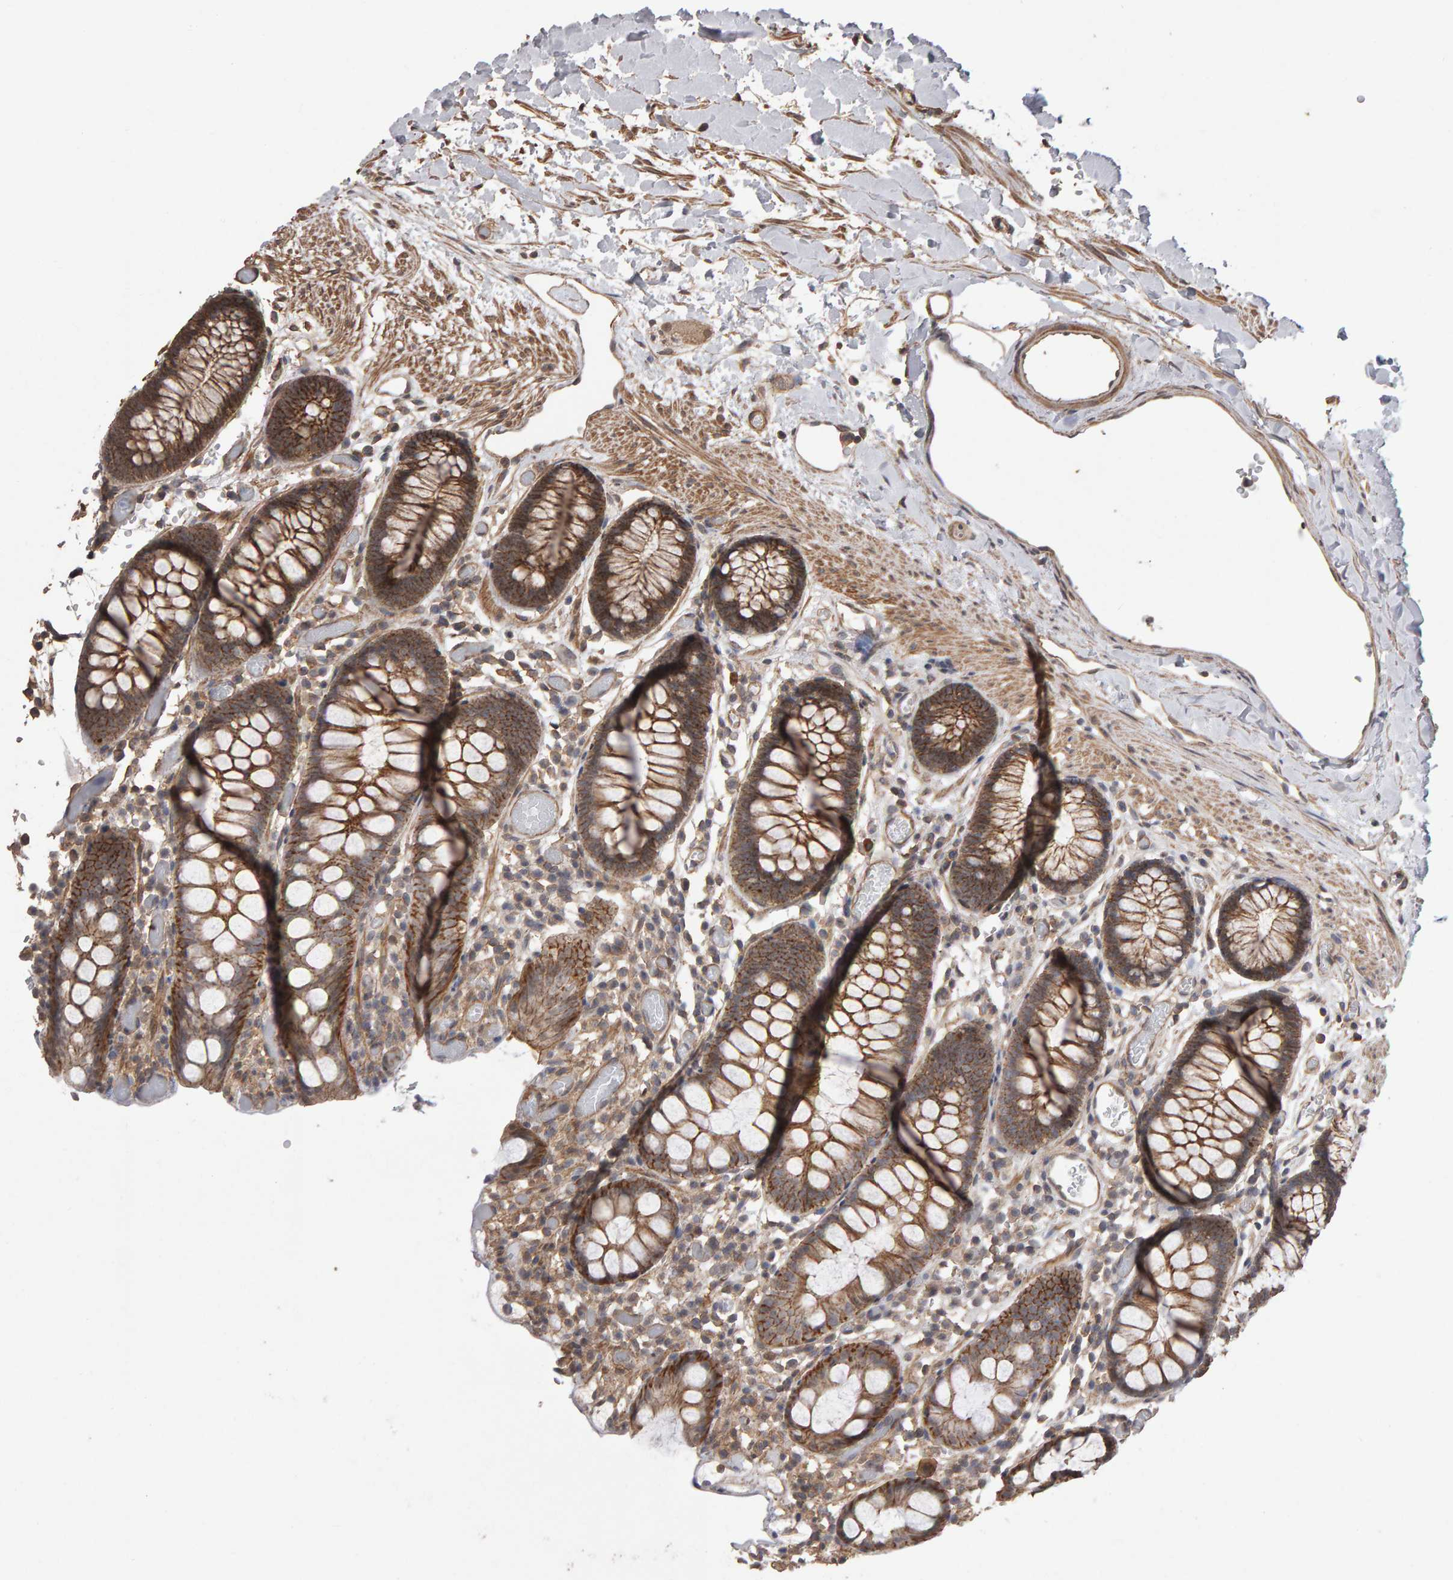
{"staining": {"intensity": "moderate", "quantity": "25%-75%", "location": "cytoplasmic/membranous"}, "tissue": "colon", "cell_type": "Endothelial cells", "image_type": "normal", "snomed": [{"axis": "morphology", "description": "Normal tissue, NOS"}, {"axis": "topography", "description": "Colon"}], "caption": "Immunohistochemical staining of normal colon shows 25%-75% levels of moderate cytoplasmic/membranous protein positivity in about 25%-75% of endothelial cells. (Brightfield microscopy of DAB IHC at high magnification).", "gene": "SCRIB", "patient": {"sex": "male", "age": 14}}